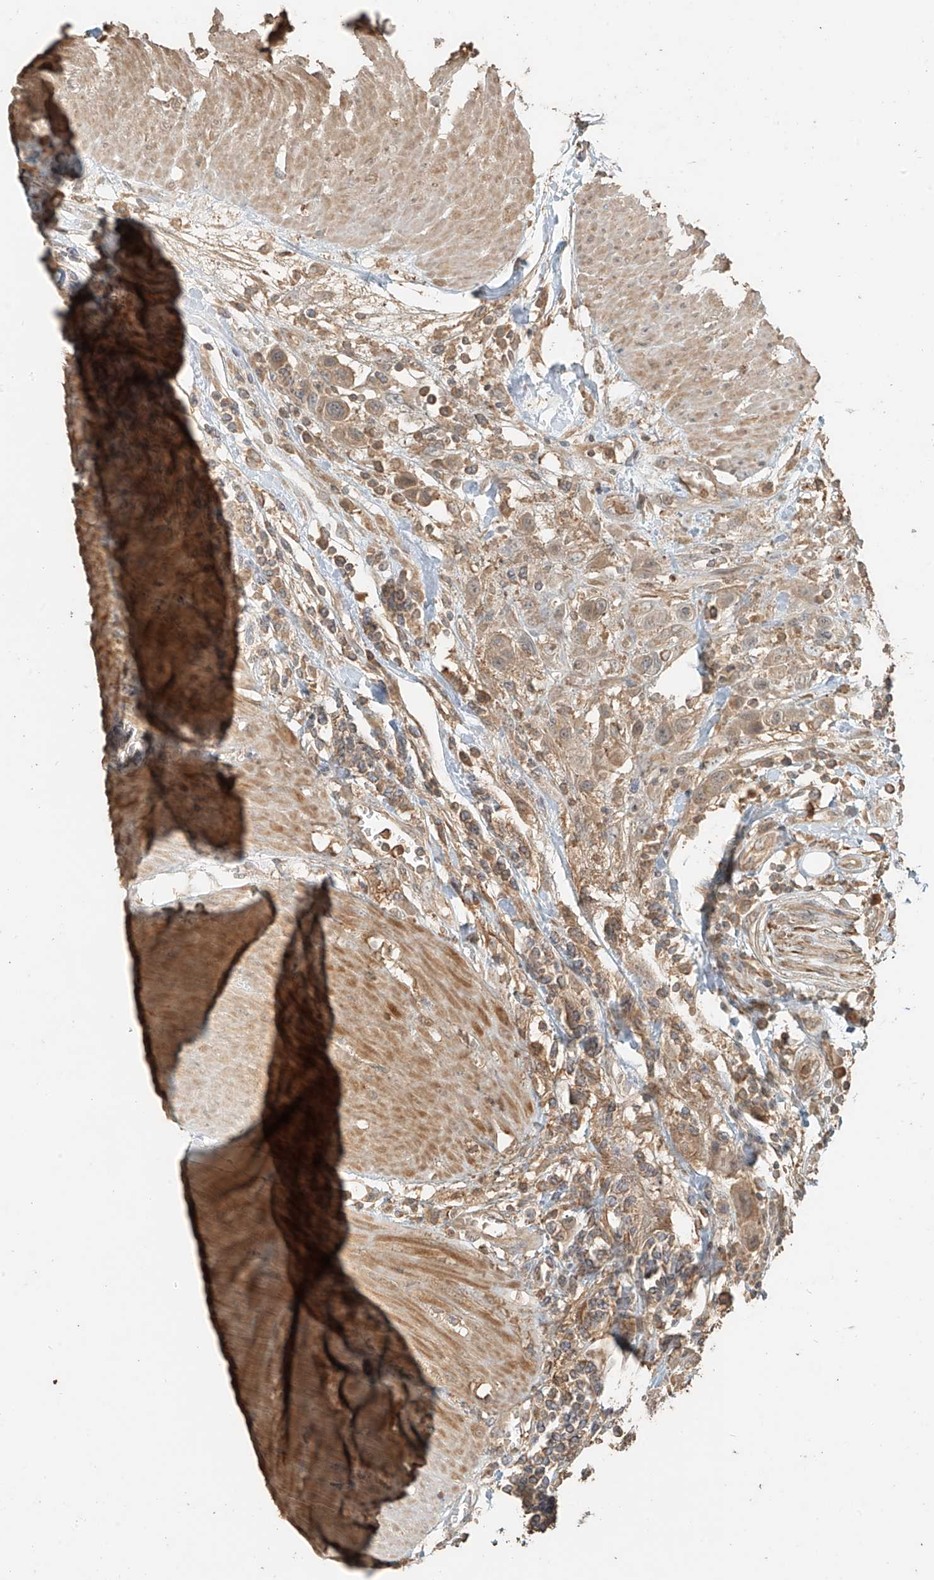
{"staining": {"intensity": "weak", "quantity": ">75%", "location": "cytoplasmic/membranous"}, "tissue": "urothelial cancer", "cell_type": "Tumor cells", "image_type": "cancer", "snomed": [{"axis": "morphology", "description": "Urothelial carcinoma, High grade"}, {"axis": "topography", "description": "Urinary bladder"}], "caption": "A low amount of weak cytoplasmic/membranous expression is seen in about >75% of tumor cells in high-grade urothelial carcinoma tissue.", "gene": "RFTN2", "patient": {"sex": "male", "age": 50}}